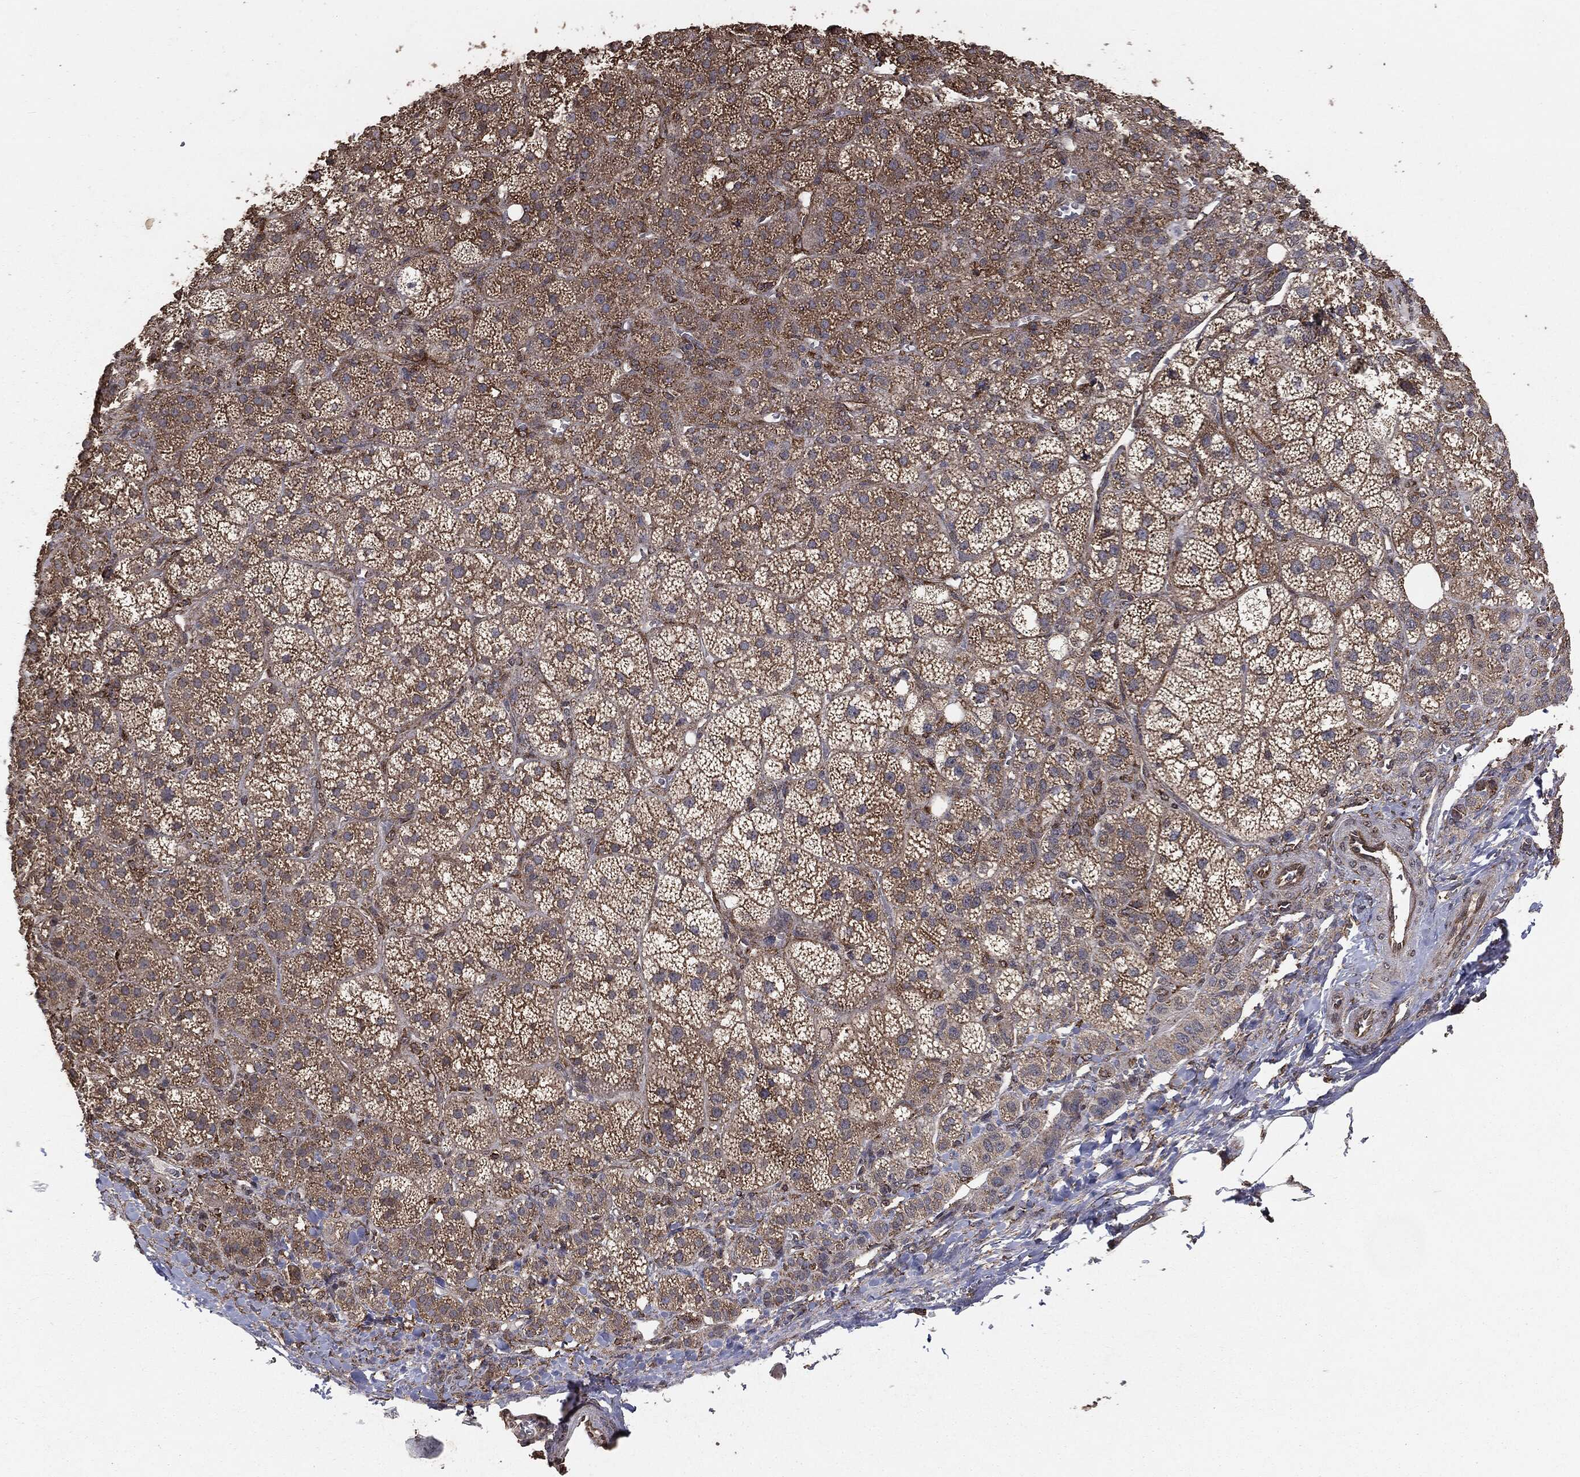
{"staining": {"intensity": "weak", "quantity": ">75%", "location": "cytoplasmic/membranous"}, "tissue": "adrenal gland", "cell_type": "Glandular cells", "image_type": "normal", "snomed": [{"axis": "morphology", "description": "Normal tissue, NOS"}, {"axis": "topography", "description": "Adrenal gland"}], "caption": "About >75% of glandular cells in benign human adrenal gland exhibit weak cytoplasmic/membranous protein staining as visualized by brown immunohistochemical staining.", "gene": "MTOR", "patient": {"sex": "female", "age": 60}}